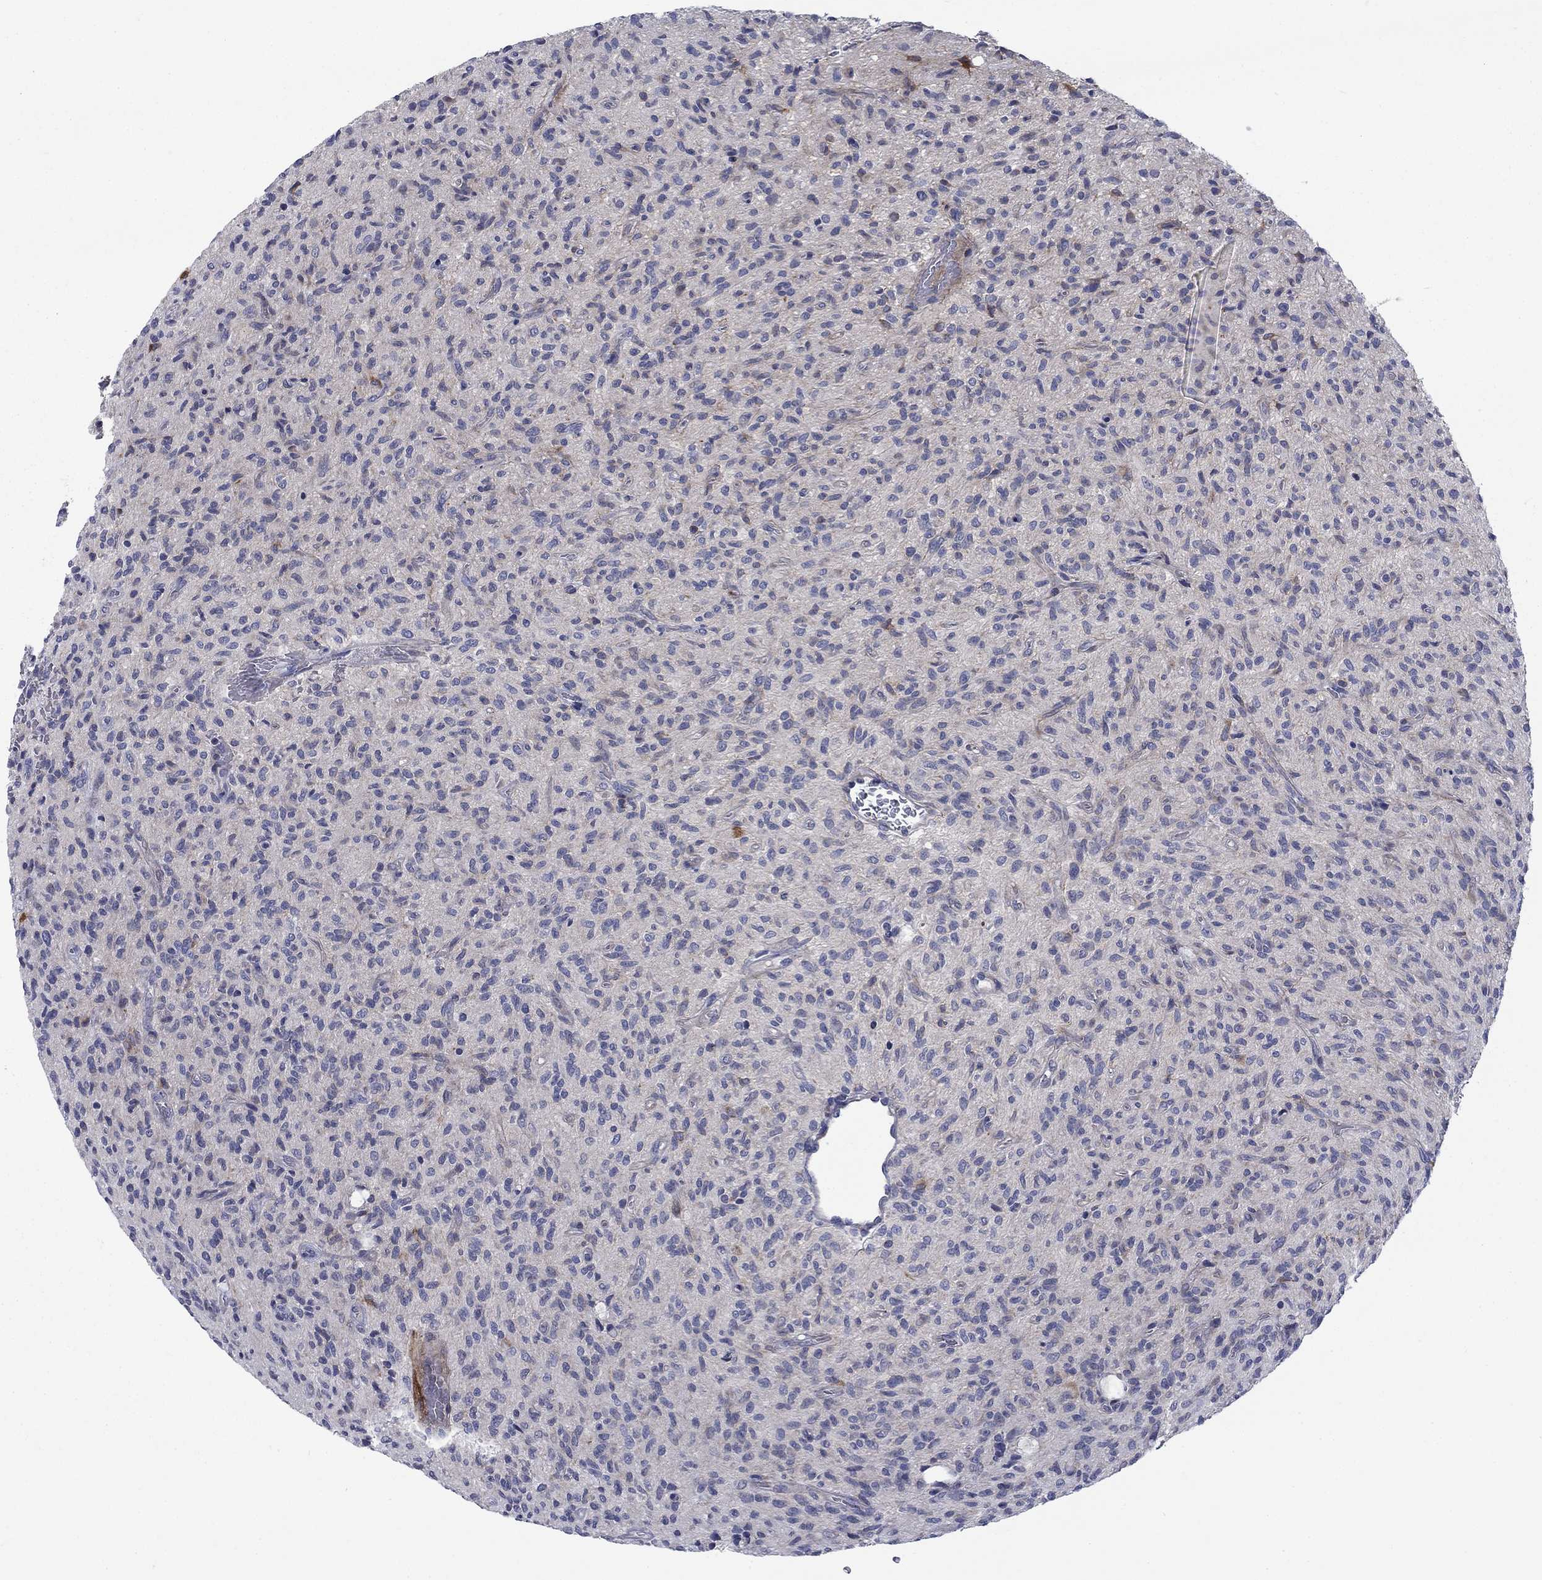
{"staining": {"intensity": "negative", "quantity": "none", "location": "none"}, "tissue": "glioma", "cell_type": "Tumor cells", "image_type": "cancer", "snomed": [{"axis": "morphology", "description": "Glioma, malignant, High grade"}, {"axis": "topography", "description": "Brain"}], "caption": "This is a image of IHC staining of malignant glioma (high-grade), which shows no staining in tumor cells. (Stains: DAB immunohistochemistry with hematoxylin counter stain, Microscopy: brightfield microscopy at high magnification).", "gene": "FXR1", "patient": {"sex": "male", "age": 64}}